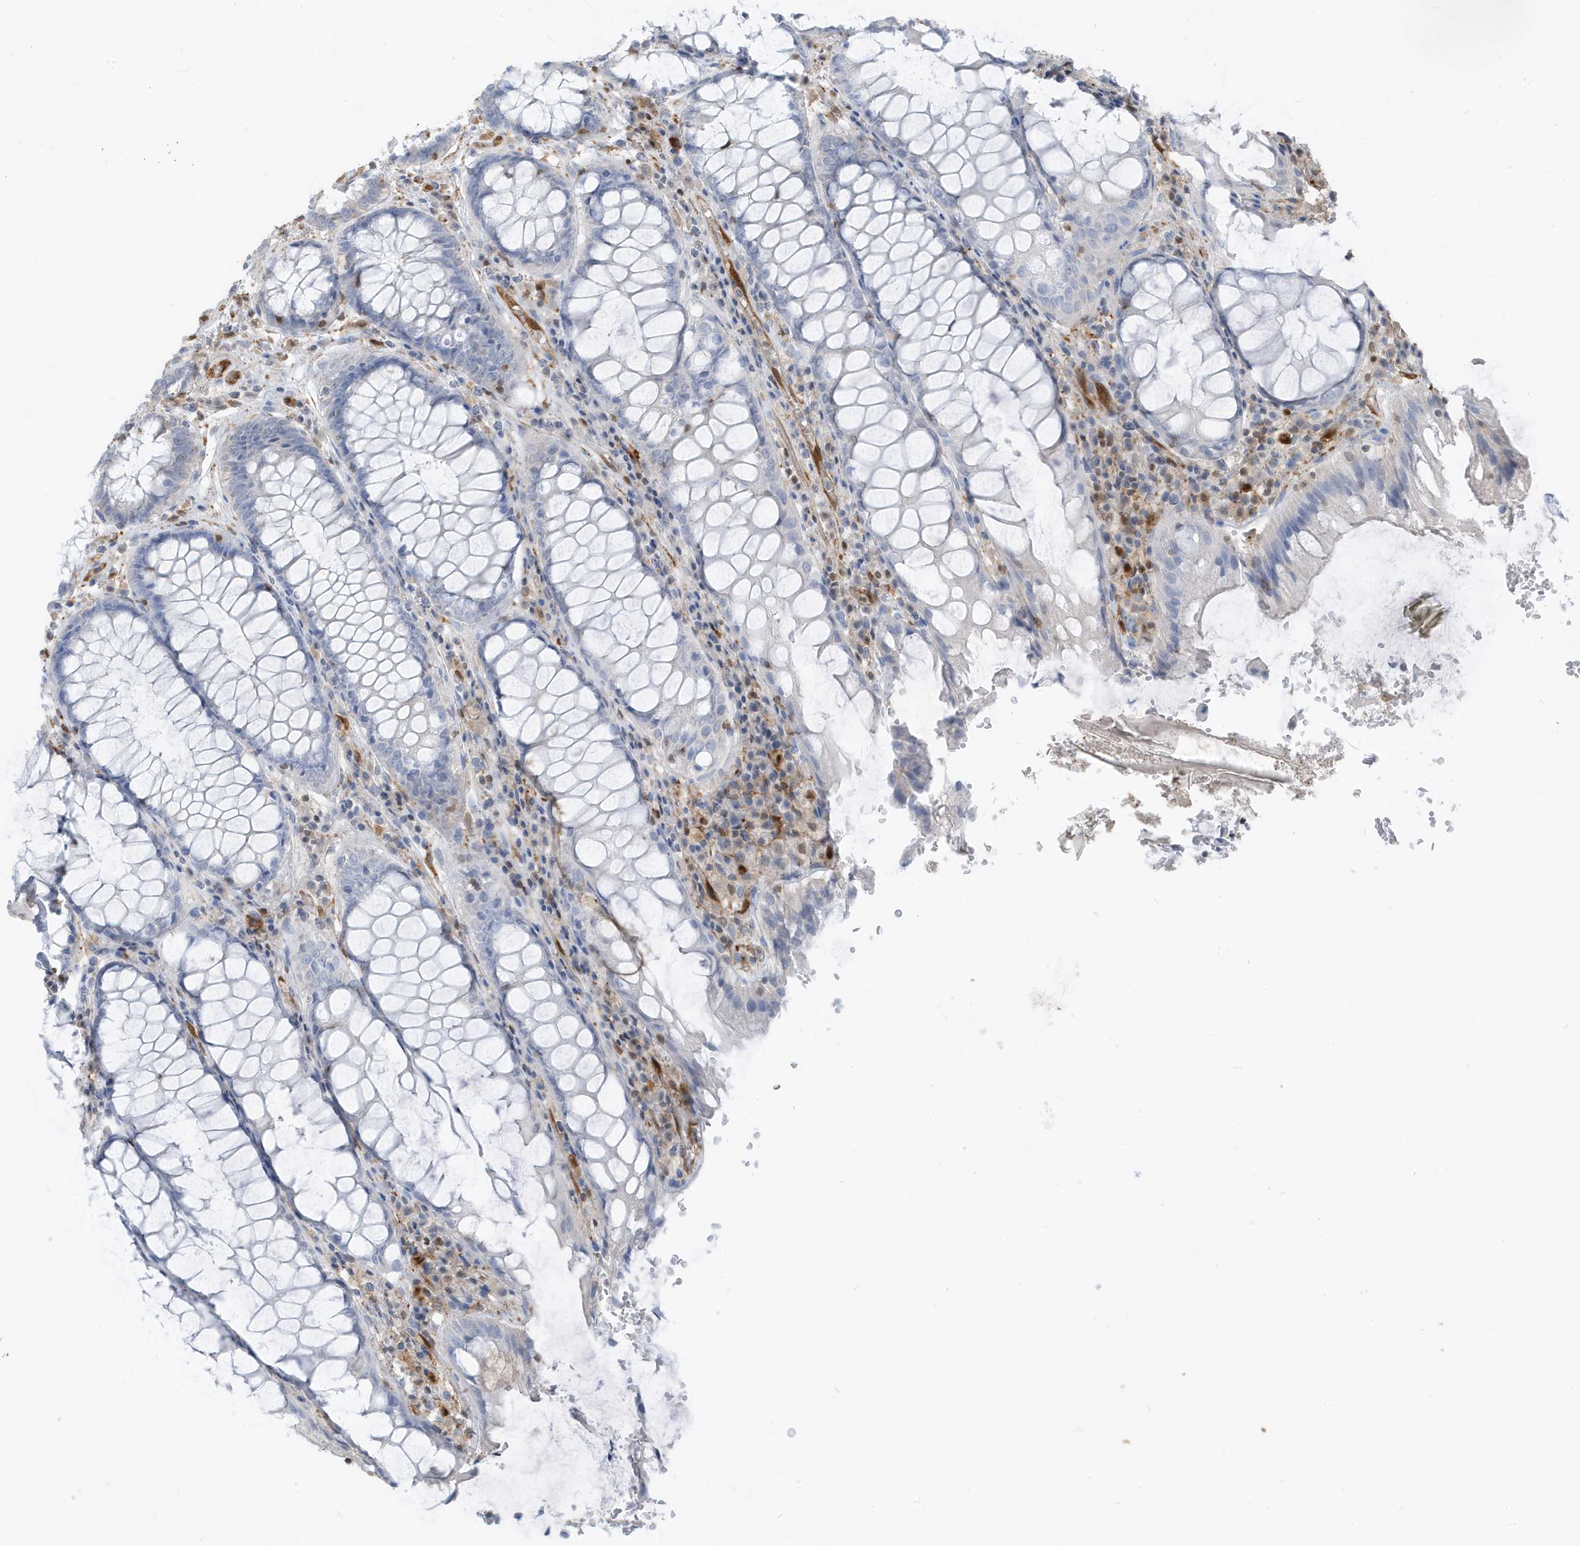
{"staining": {"intensity": "negative", "quantity": "none", "location": "none"}, "tissue": "rectum", "cell_type": "Glandular cells", "image_type": "normal", "snomed": [{"axis": "morphology", "description": "Normal tissue, NOS"}, {"axis": "topography", "description": "Rectum"}], "caption": "The image shows no significant staining in glandular cells of rectum.", "gene": "NCOA7", "patient": {"sex": "male", "age": 64}}